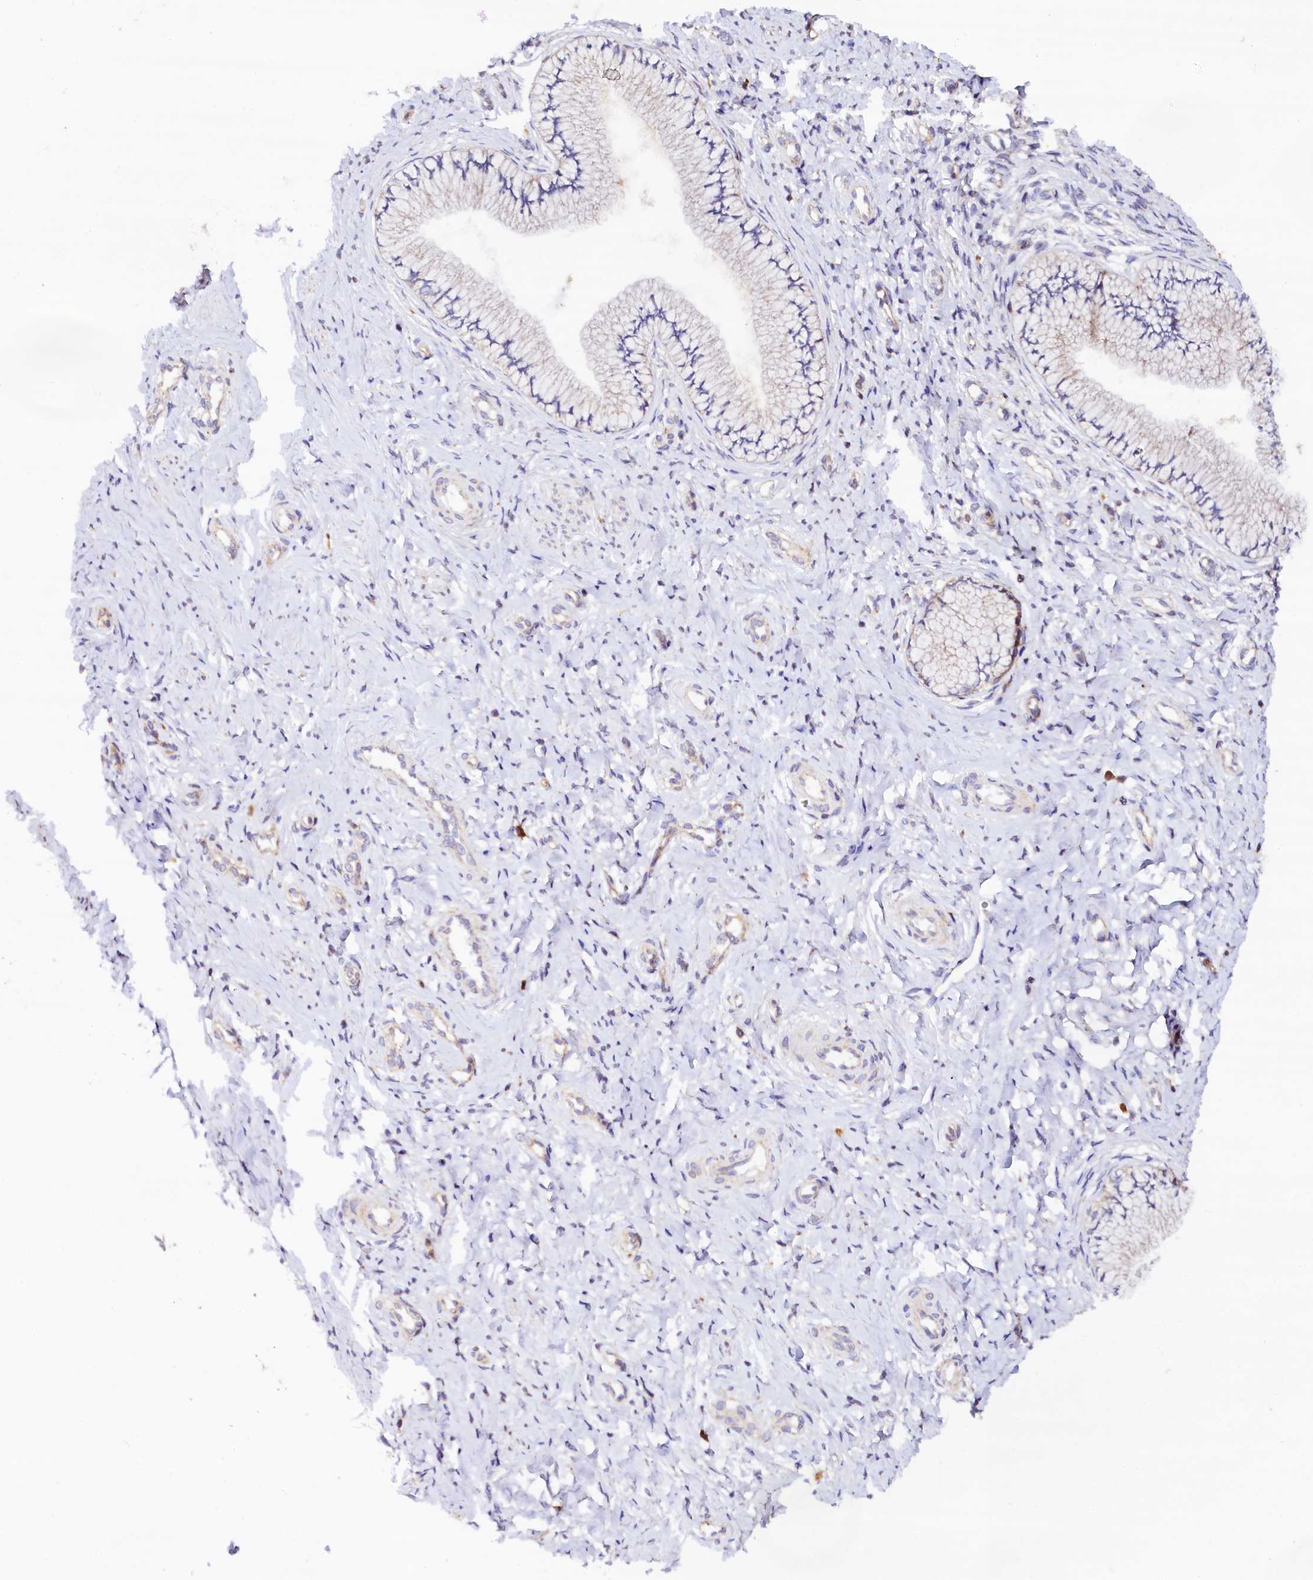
{"staining": {"intensity": "negative", "quantity": "none", "location": "none"}, "tissue": "cervix", "cell_type": "Glandular cells", "image_type": "normal", "snomed": [{"axis": "morphology", "description": "Normal tissue, NOS"}, {"axis": "topography", "description": "Cervix"}], "caption": "DAB immunohistochemical staining of normal human cervix displays no significant expression in glandular cells.", "gene": "ST3GAL1", "patient": {"sex": "female", "age": 36}}